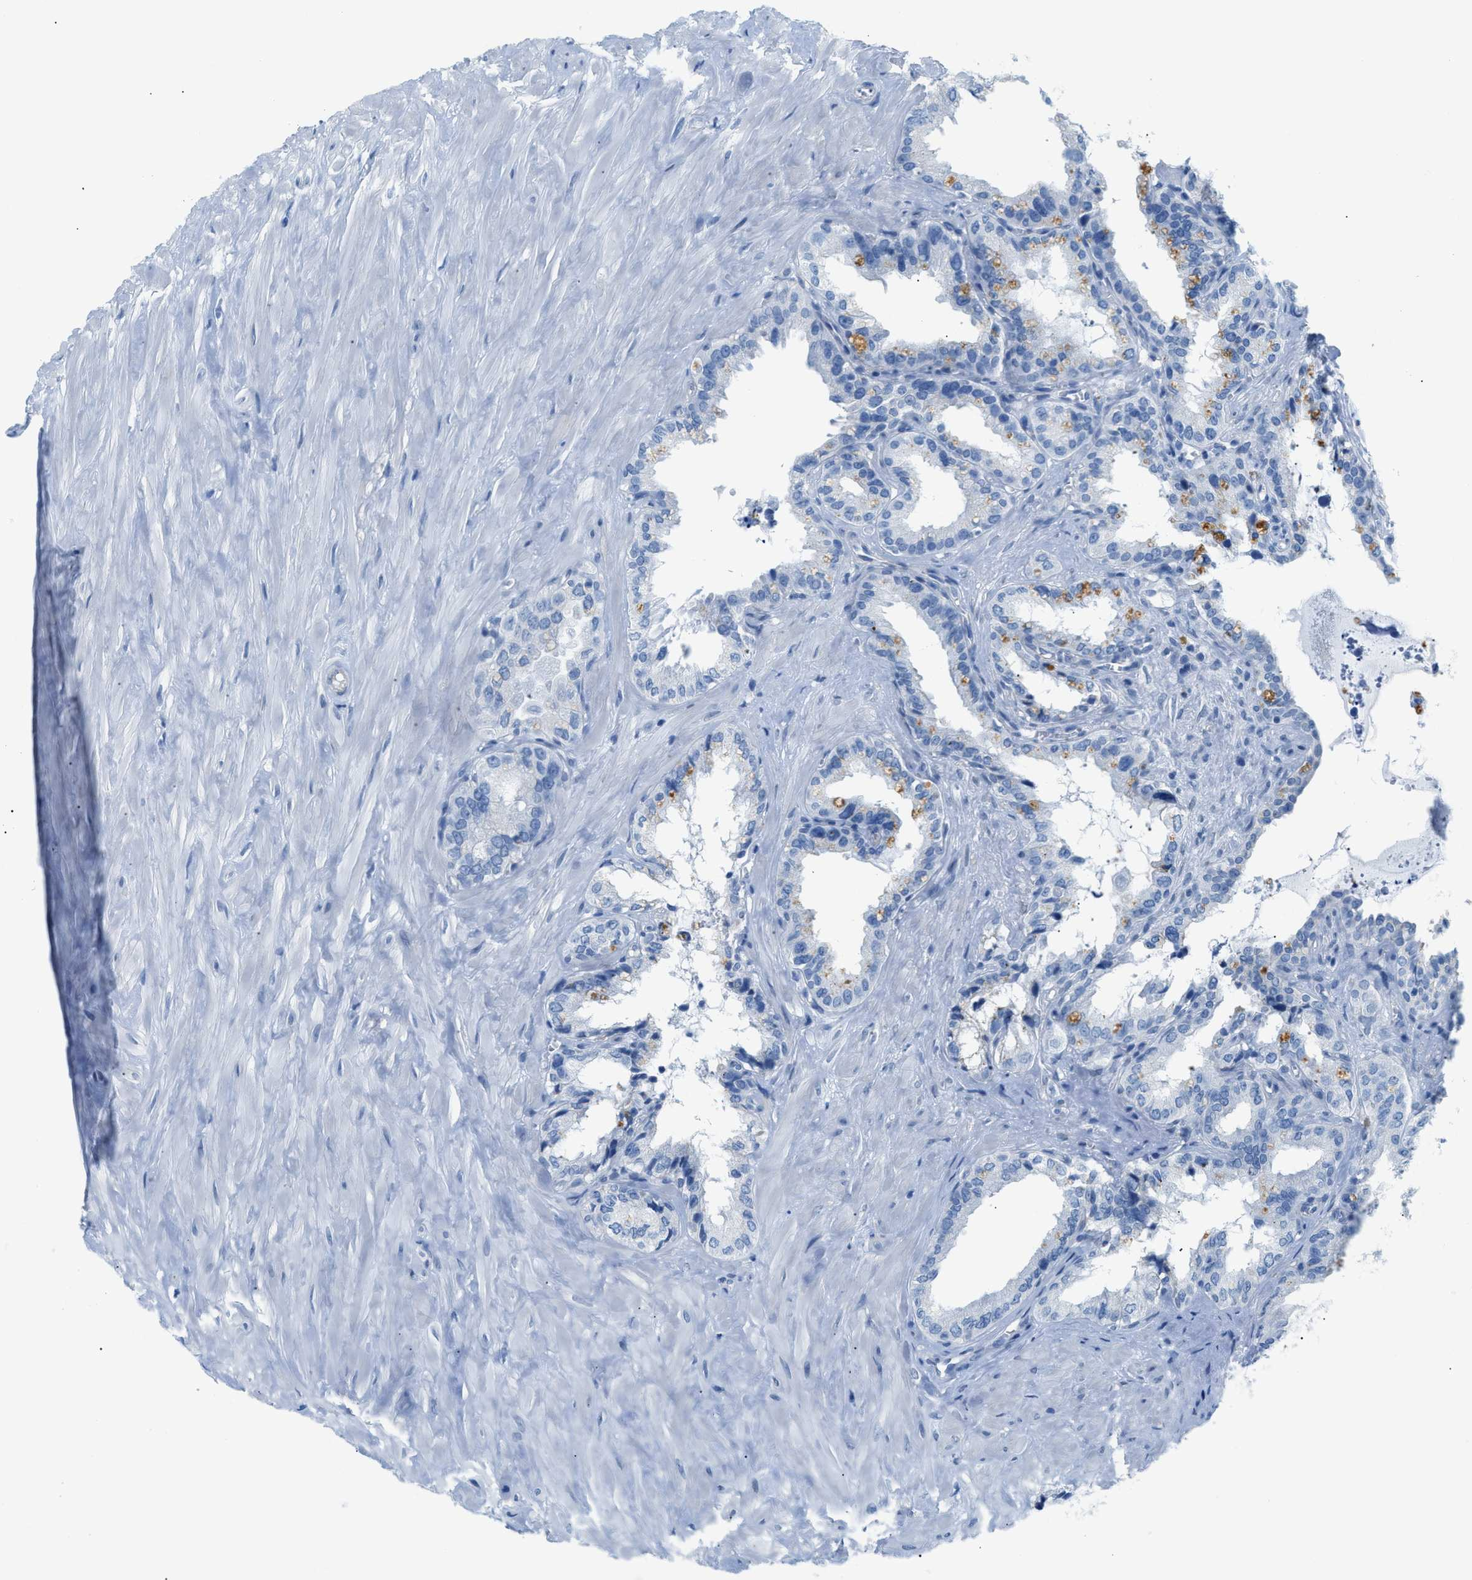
{"staining": {"intensity": "moderate", "quantity": "<25%", "location": "cytoplasmic/membranous"}, "tissue": "seminal vesicle", "cell_type": "Glandular cells", "image_type": "normal", "snomed": [{"axis": "morphology", "description": "Normal tissue, NOS"}, {"axis": "topography", "description": "Seminal veicle"}], "caption": "Immunohistochemistry photomicrograph of benign human seminal vesicle stained for a protein (brown), which shows low levels of moderate cytoplasmic/membranous positivity in about <25% of glandular cells.", "gene": "FDCSP", "patient": {"sex": "male", "age": 64}}